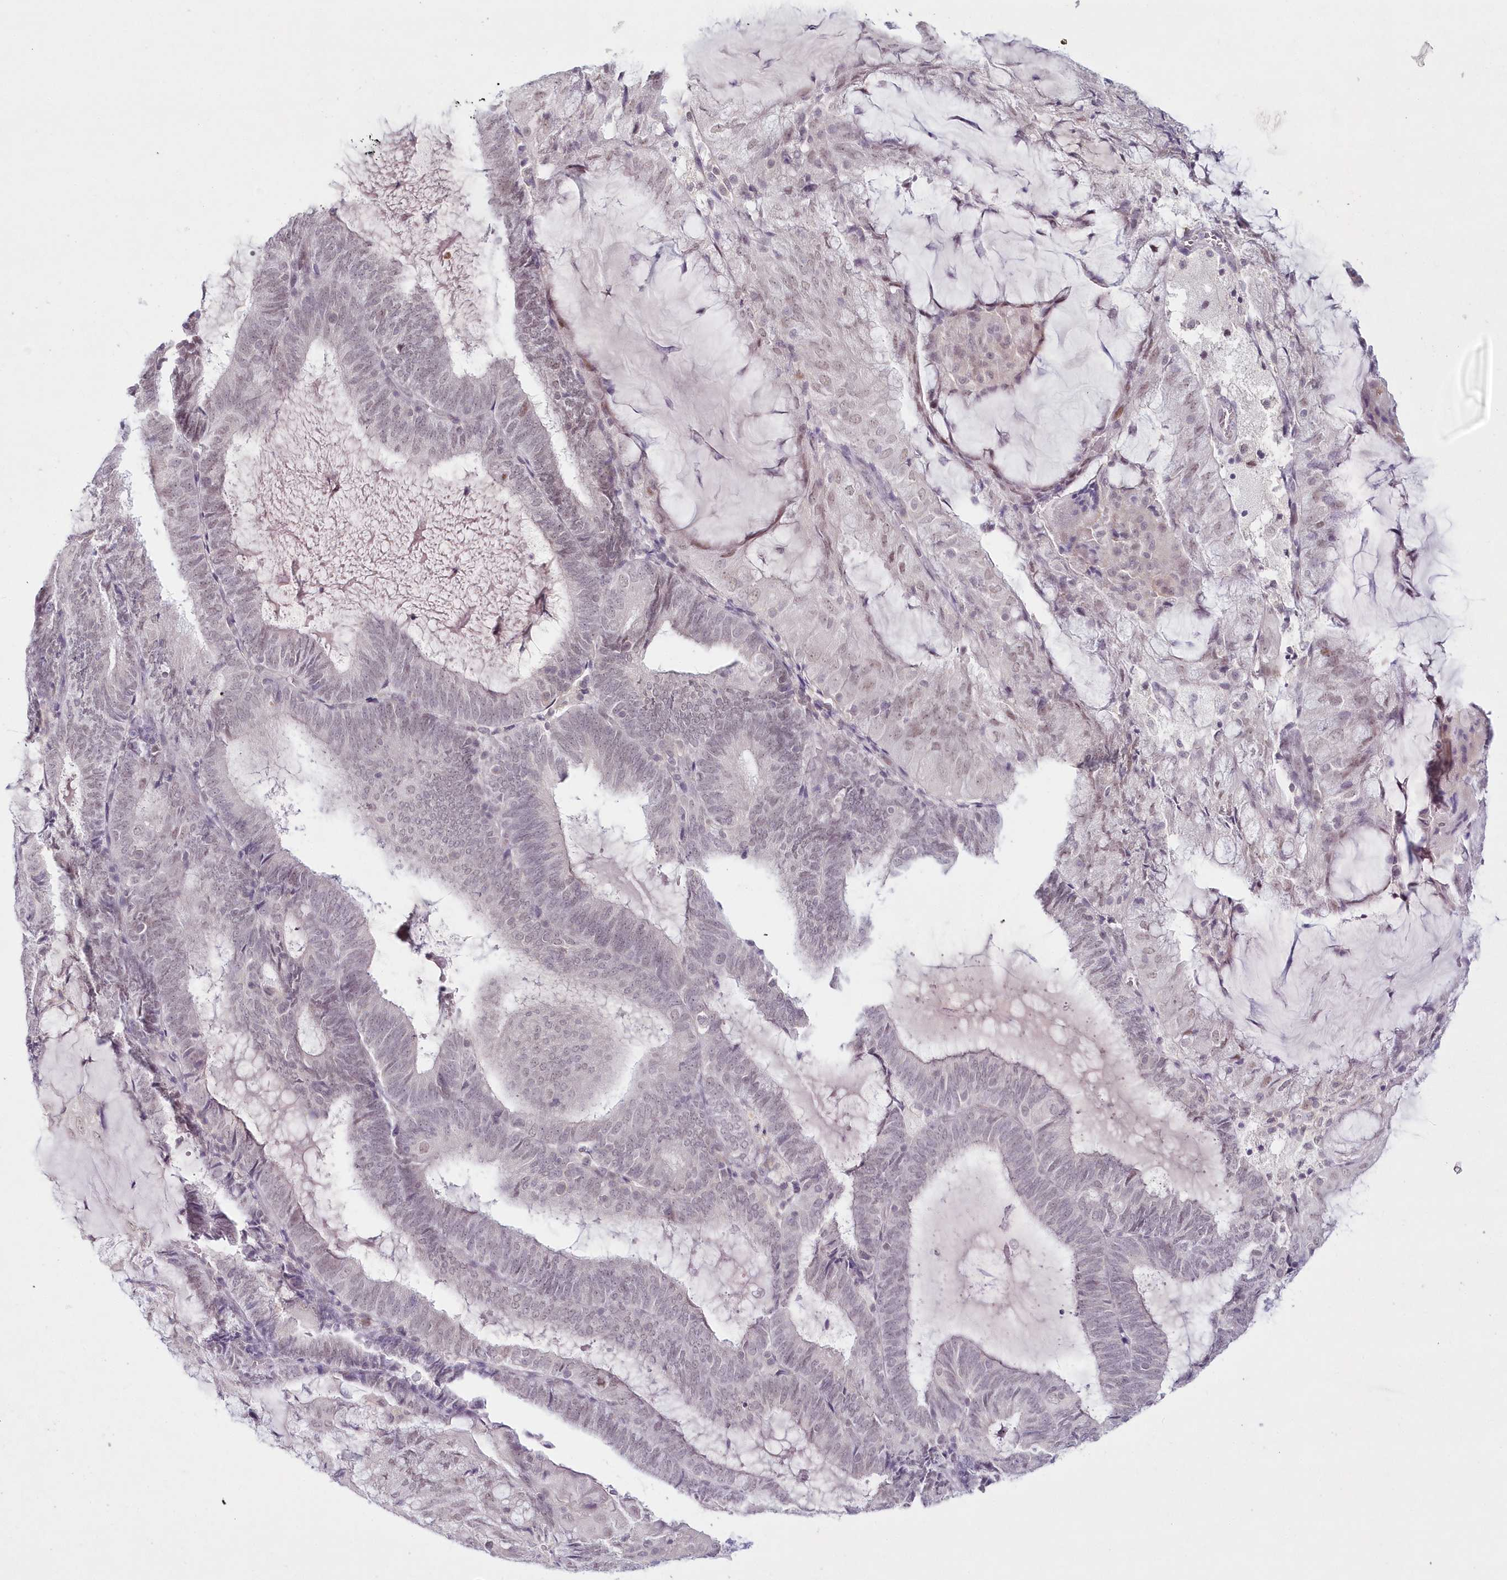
{"staining": {"intensity": "weak", "quantity": "25%-75%", "location": "nuclear"}, "tissue": "endometrial cancer", "cell_type": "Tumor cells", "image_type": "cancer", "snomed": [{"axis": "morphology", "description": "Adenocarcinoma, NOS"}, {"axis": "topography", "description": "Endometrium"}], "caption": "Immunohistochemical staining of endometrial adenocarcinoma displays weak nuclear protein positivity in about 25%-75% of tumor cells. (IHC, brightfield microscopy, high magnification).", "gene": "HYCC2", "patient": {"sex": "female", "age": 81}}